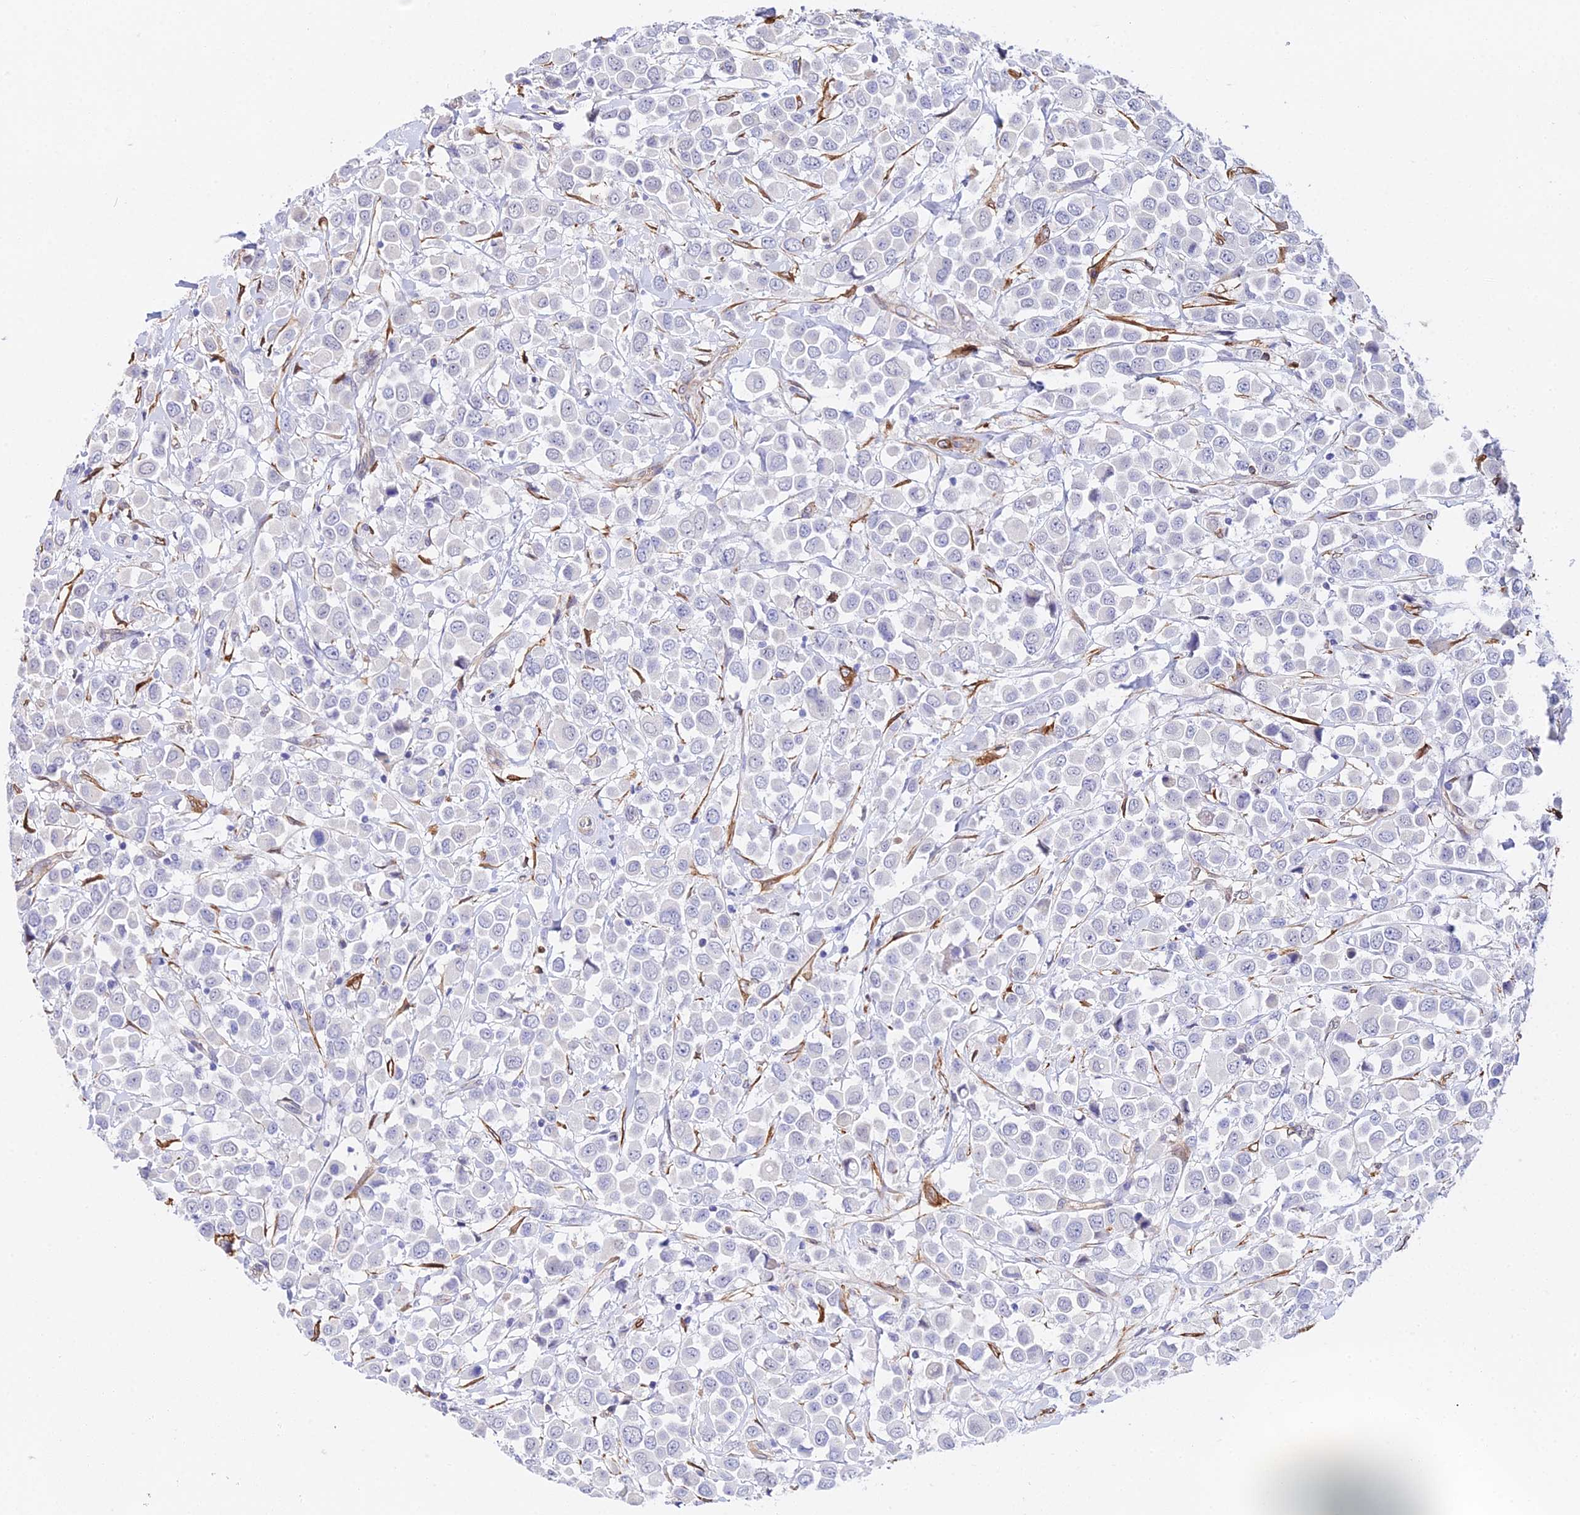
{"staining": {"intensity": "negative", "quantity": "none", "location": "none"}, "tissue": "breast cancer", "cell_type": "Tumor cells", "image_type": "cancer", "snomed": [{"axis": "morphology", "description": "Duct carcinoma"}, {"axis": "topography", "description": "Breast"}], "caption": "Breast cancer was stained to show a protein in brown. There is no significant staining in tumor cells. (DAB IHC with hematoxylin counter stain).", "gene": "MXRA7", "patient": {"sex": "female", "age": 61}}